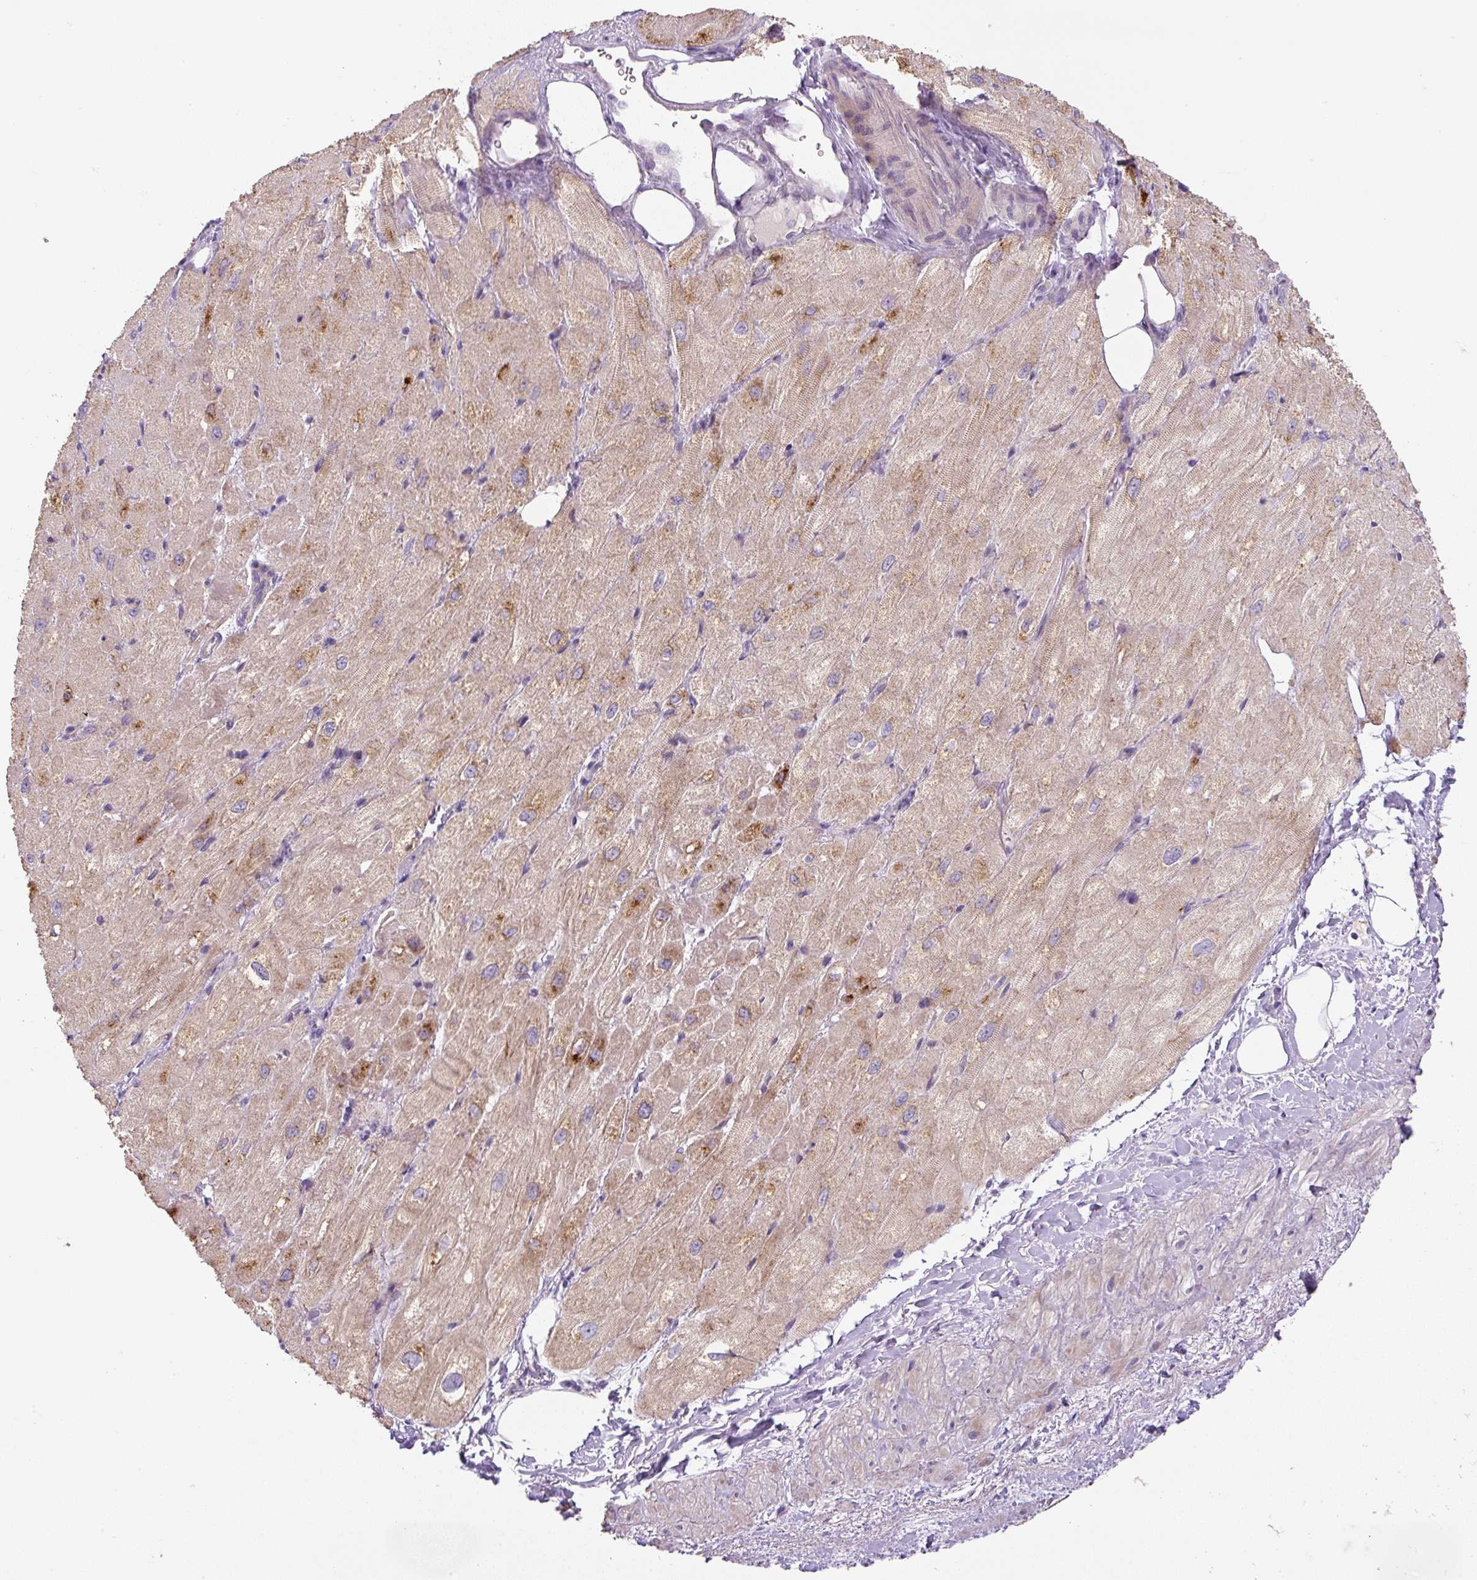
{"staining": {"intensity": "moderate", "quantity": ">75%", "location": "cytoplasmic/membranous"}, "tissue": "heart muscle", "cell_type": "Cardiomyocytes", "image_type": "normal", "snomed": [{"axis": "morphology", "description": "Normal tissue, NOS"}, {"axis": "topography", "description": "Heart"}], "caption": "A brown stain shows moderate cytoplasmic/membranous positivity of a protein in cardiomyocytes of unremarkable human heart muscle. Nuclei are stained in blue.", "gene": "UBL3", "patient": {"sex": "male", "age": 62}}